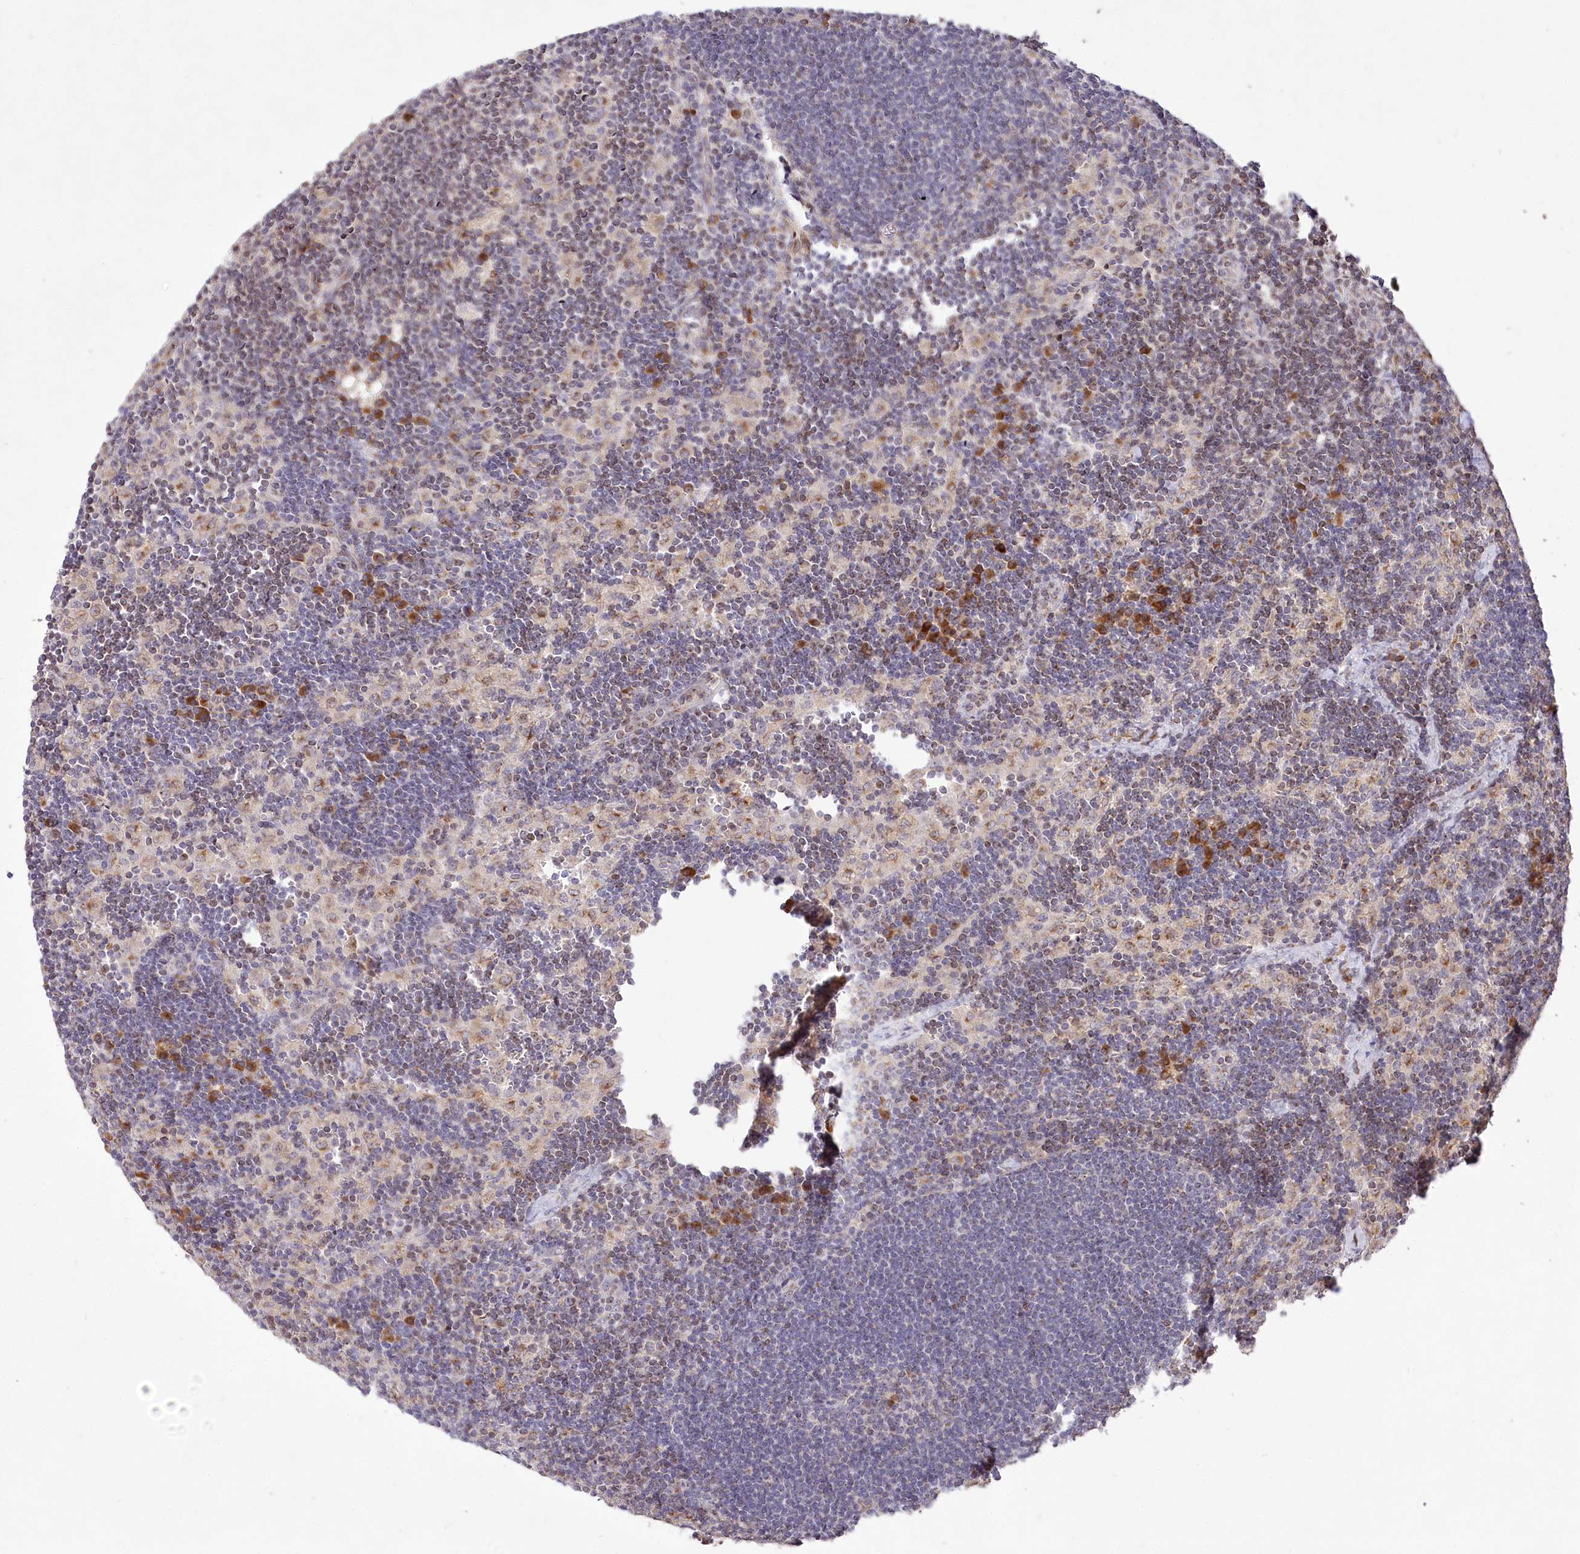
{"staining": {"intensity": "moderate", "quantity": "<25%", "location": "cytoplasmic/membranous"}, "tissue": "lymph node", "cell_type": "Germinal center cells", "image_type": "normal", "snomed": [{"axis": "morphology", "description": "Normal tissue, NOS"}, {"axis": "topography", "description": "Lymph node"}], "caption": "Normal lymph node shows moderate cytoplasmic/membranous positivity in approximately <25% of germinal center cells.", "gene": "STT3B", "patient": {"sex": "male", "age": 24}}